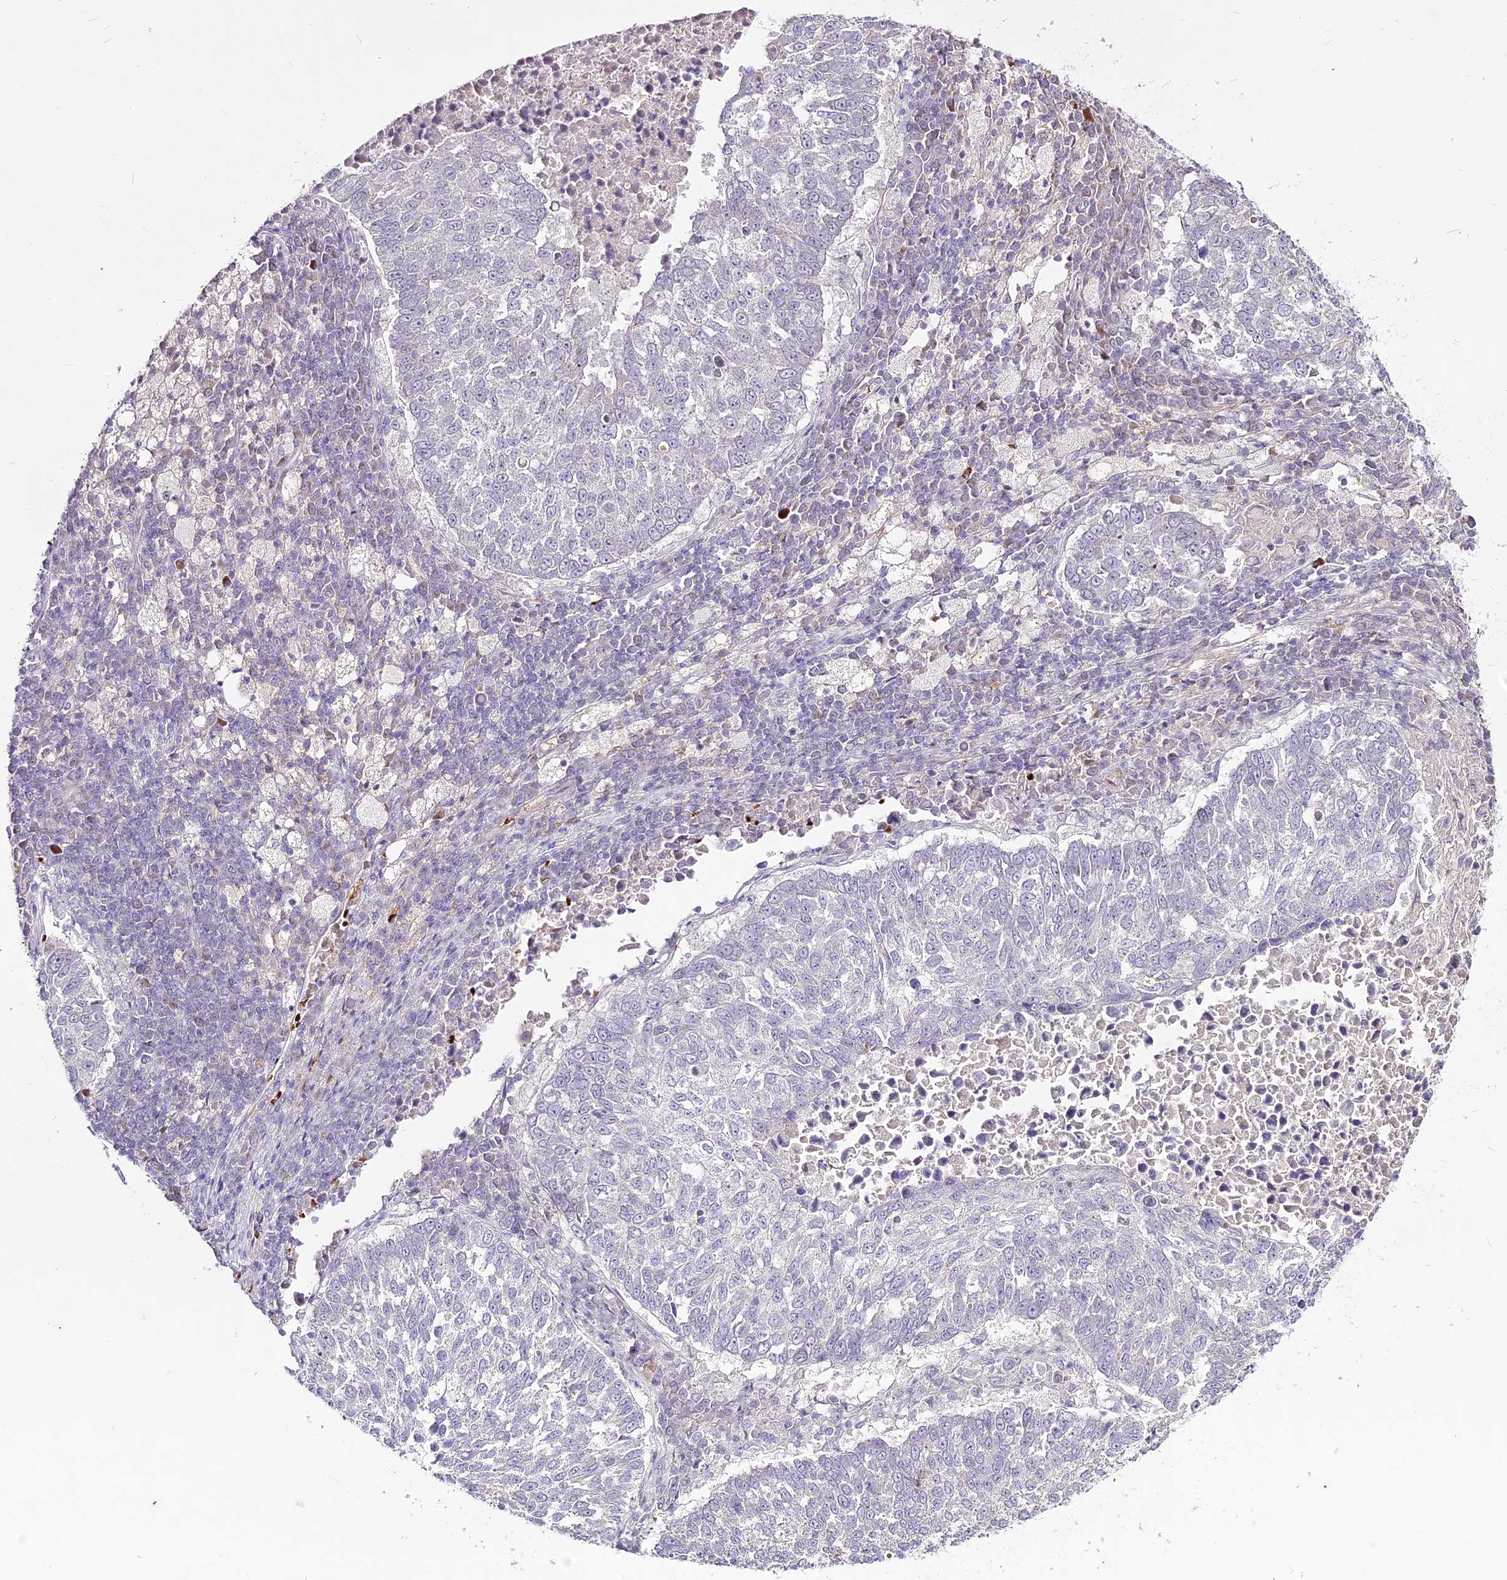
{"staining": {"intensity": "negative", "quantity": "none", "location": "none"}, "tissue": "lung cancer", "cell_type": "Tumor cells", "image_type": "cancer", "snomed": [{"axis": "morphology", "description": "Squamous cell carcinoma, NOS"}, {"axis": "topography", "description": "Lung"}], "caption": "A high-resolution photomicrograph shows immunohistochemistry staining of lung cancer (squamous cell carcinoma), which demonstrates no significant staining in tumor cells.", "gene": "SUSD3", "patient": {"sex": "male", "age": 73}}